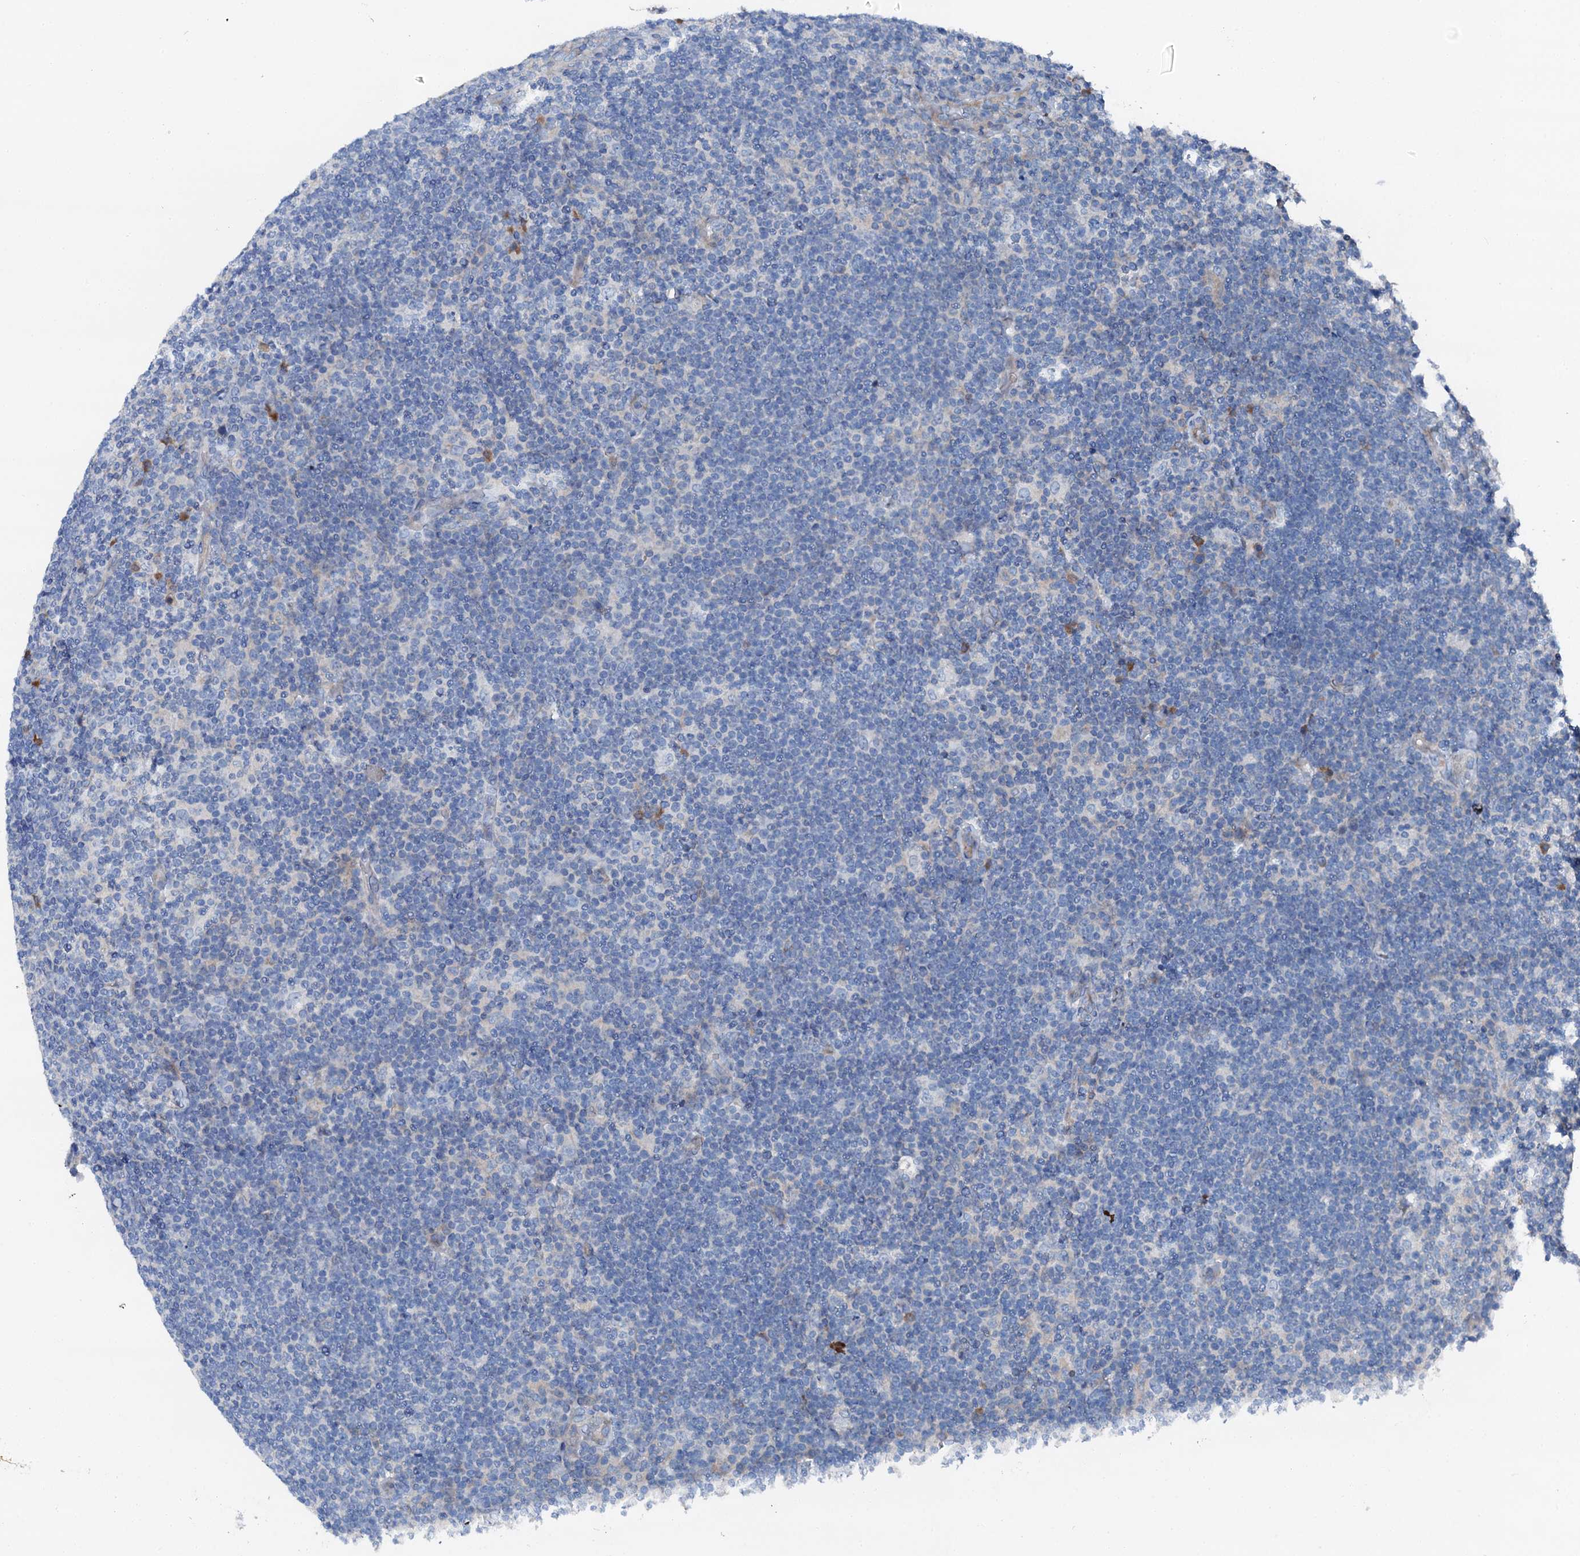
{"staining": {"intensity": "negative", "quantity": "none", "location": "none"}, "tissue": "lymphoma", "cell_type": "Tumor cells", "image_type": "cancer", "snomed": [{"axis": "morphology", "description": "Hodgkin's disease, NOS"}, {"axis": "topography", "description": "Lymph node"}], "caption": "Protein analysis of Hodgkin's disease reveals no significant positivity in tumor cells.", "gene": "GFOD2", "patient": {"sex": "female", "age": 57}}